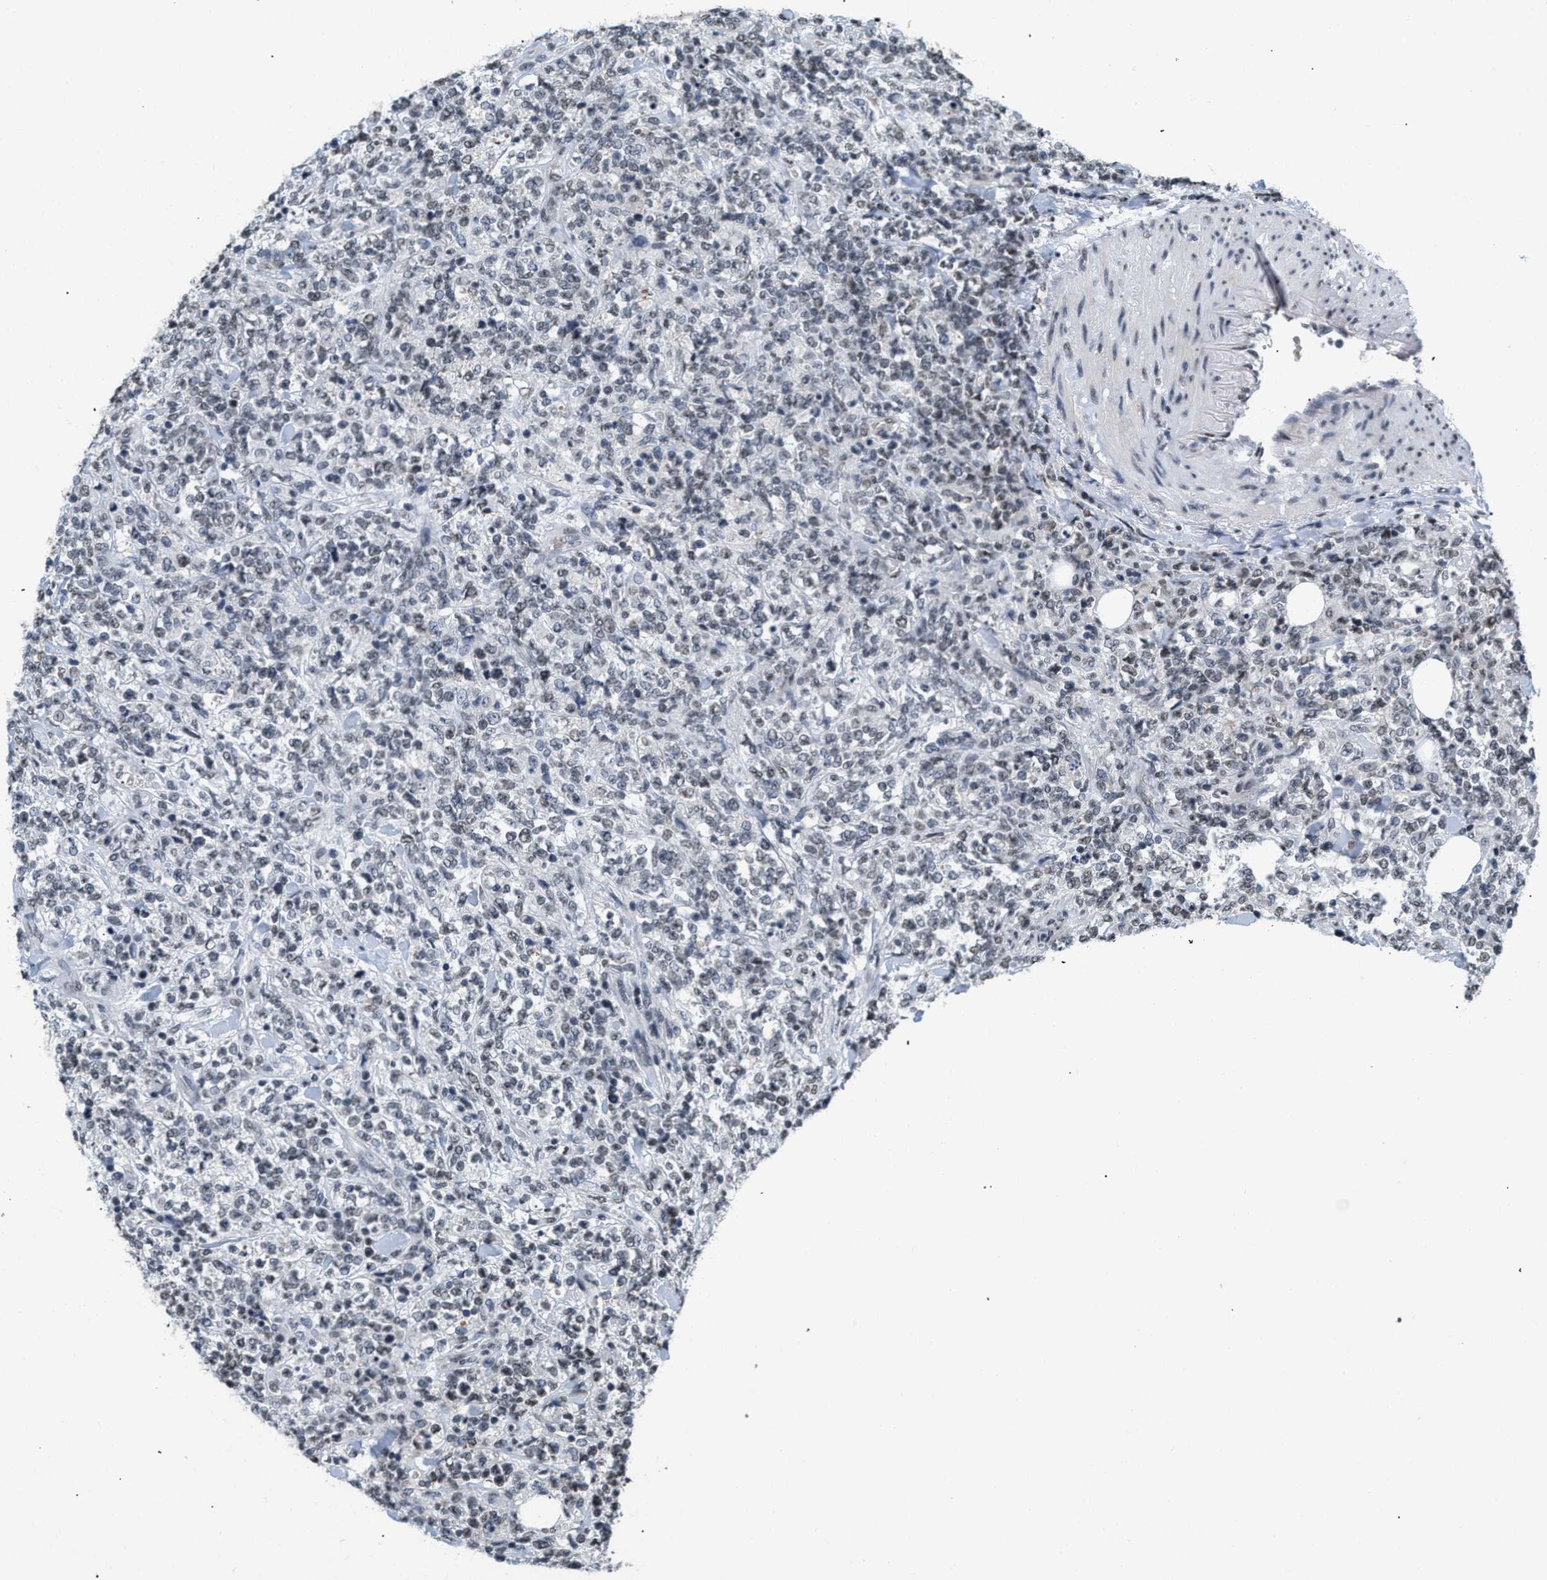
{"staining": {"intensity": "weak", "quantity": "<25%", "location": "nuclear"}, "tissue": "lymphoma", "cell_type": "Tumor cells", "image_type": "cancer", "snomed": [{"axis": "morphology", "description": "Malignant lymphoma, non-Hodgkin's type, High grade"}, {"axis": "topography", "description": "Soft tissue"}], "caption": "An immunohistochemistry (IHC) micrograph of malignant lymphoma, non-Hodgkin's type (high-grade) is shown. There is no staining in tumor cells of malignant lymphoma, non-Hodgkin's type (high-grade).", "gene": "RAF1", "patient": {"sex": "male", "age": 18}}